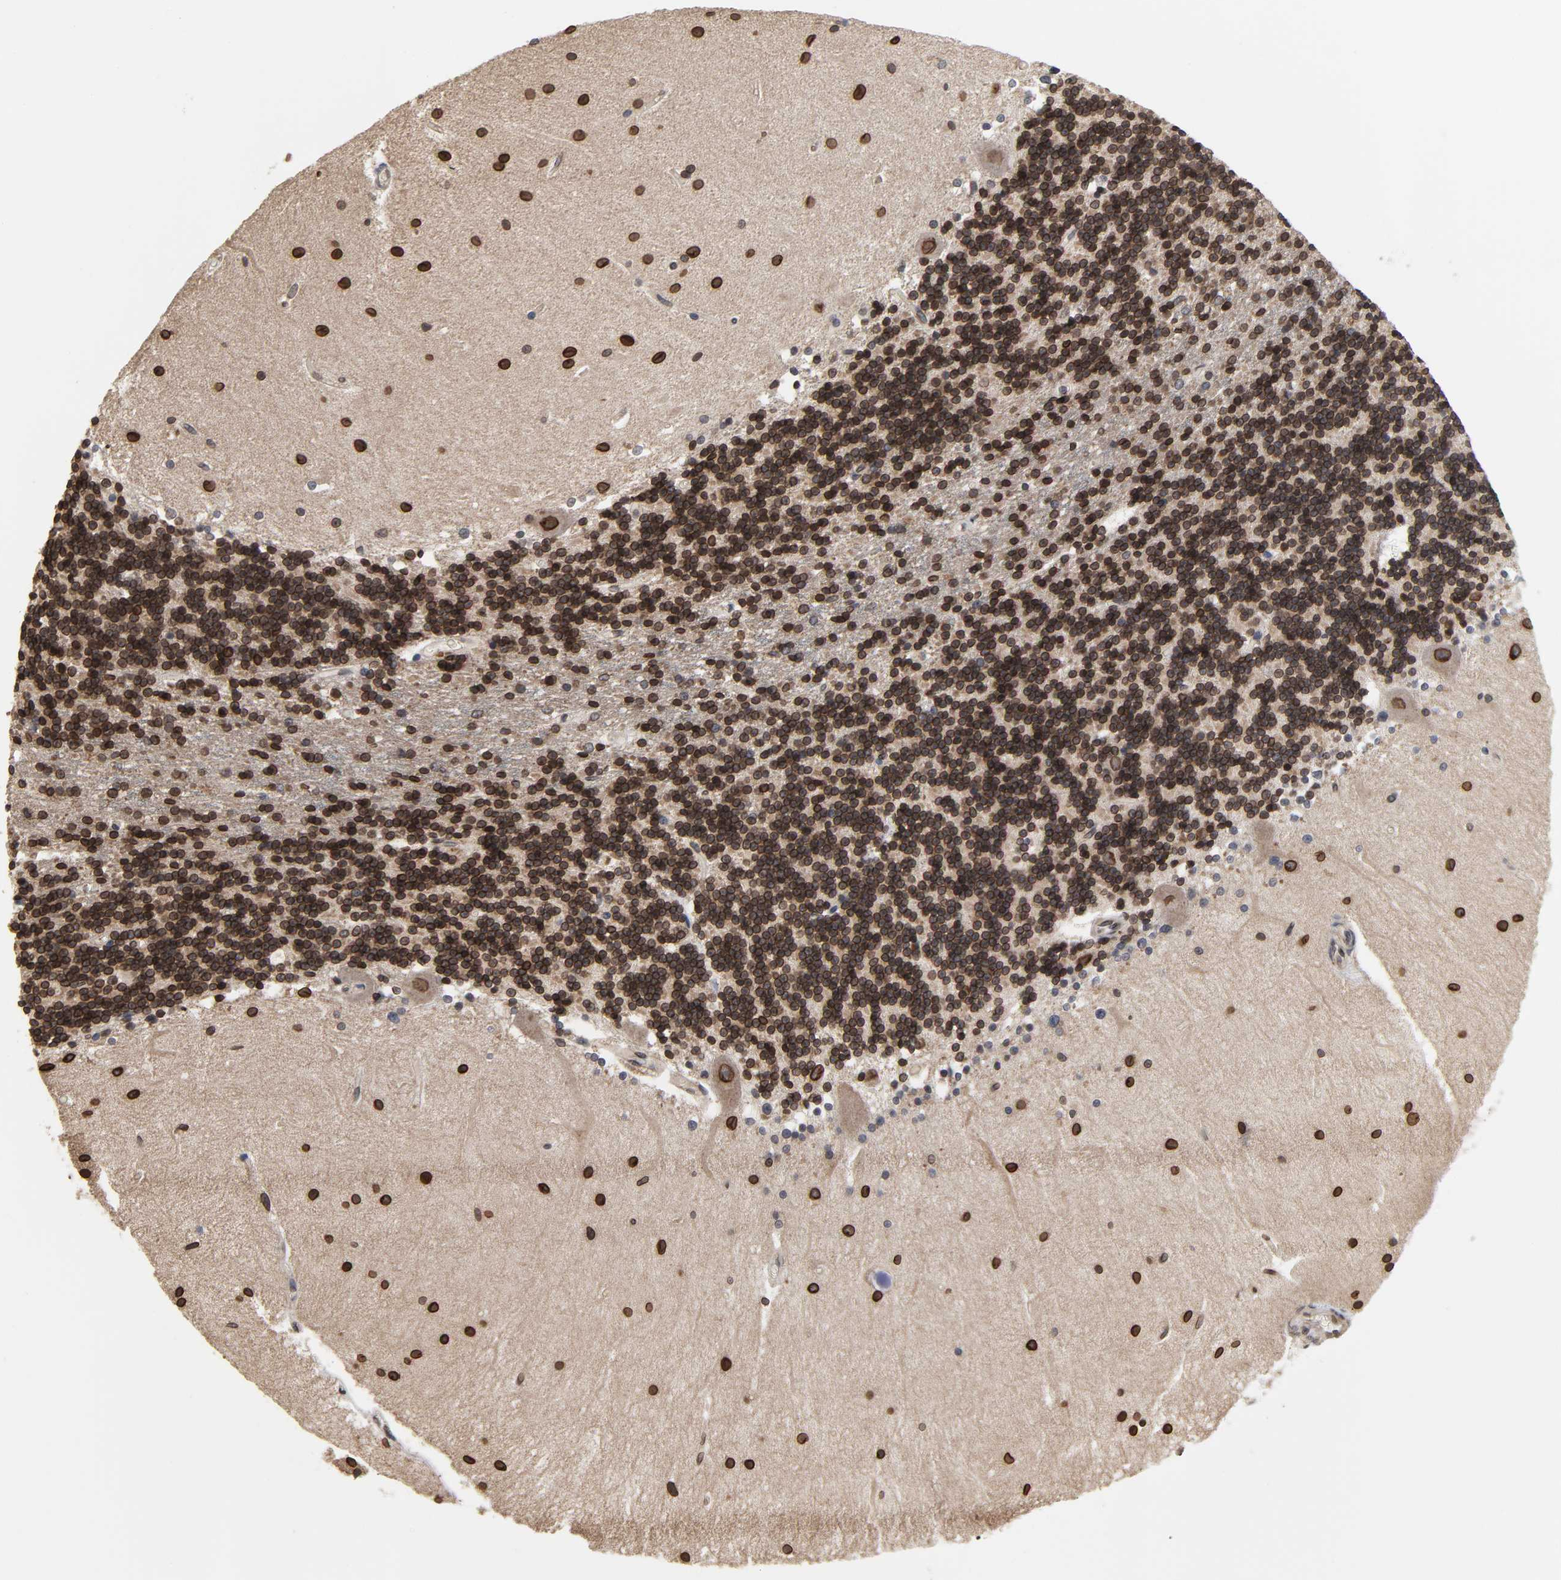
{"staining": {"intensity": "strong", "quantity": ">75%", "location": "cytoplasmic/membranous,nuclear"}, "tissue": "cerebellum", "cell_type": "Cells in granular layer", "image_type": "normal", "snomed": [{"axis": "morphology", "description": "Normal tissue, NOS"}, {"axis": "topography", "description": "Cerebellum"}], "caption": "Protein staining exhibits strong cytoplasmic/membranous,nuclear expression in about >75% of cells in granular layer in benign cerebellum. The protein is stained brown, and the nuclei are stained in blue (DAB (3,3'-diaminobenzidine) IHC with brightfield microscopy, high magnification).", "gene": "CCDC175", "patient": {"sex": "female", "age": 54}}